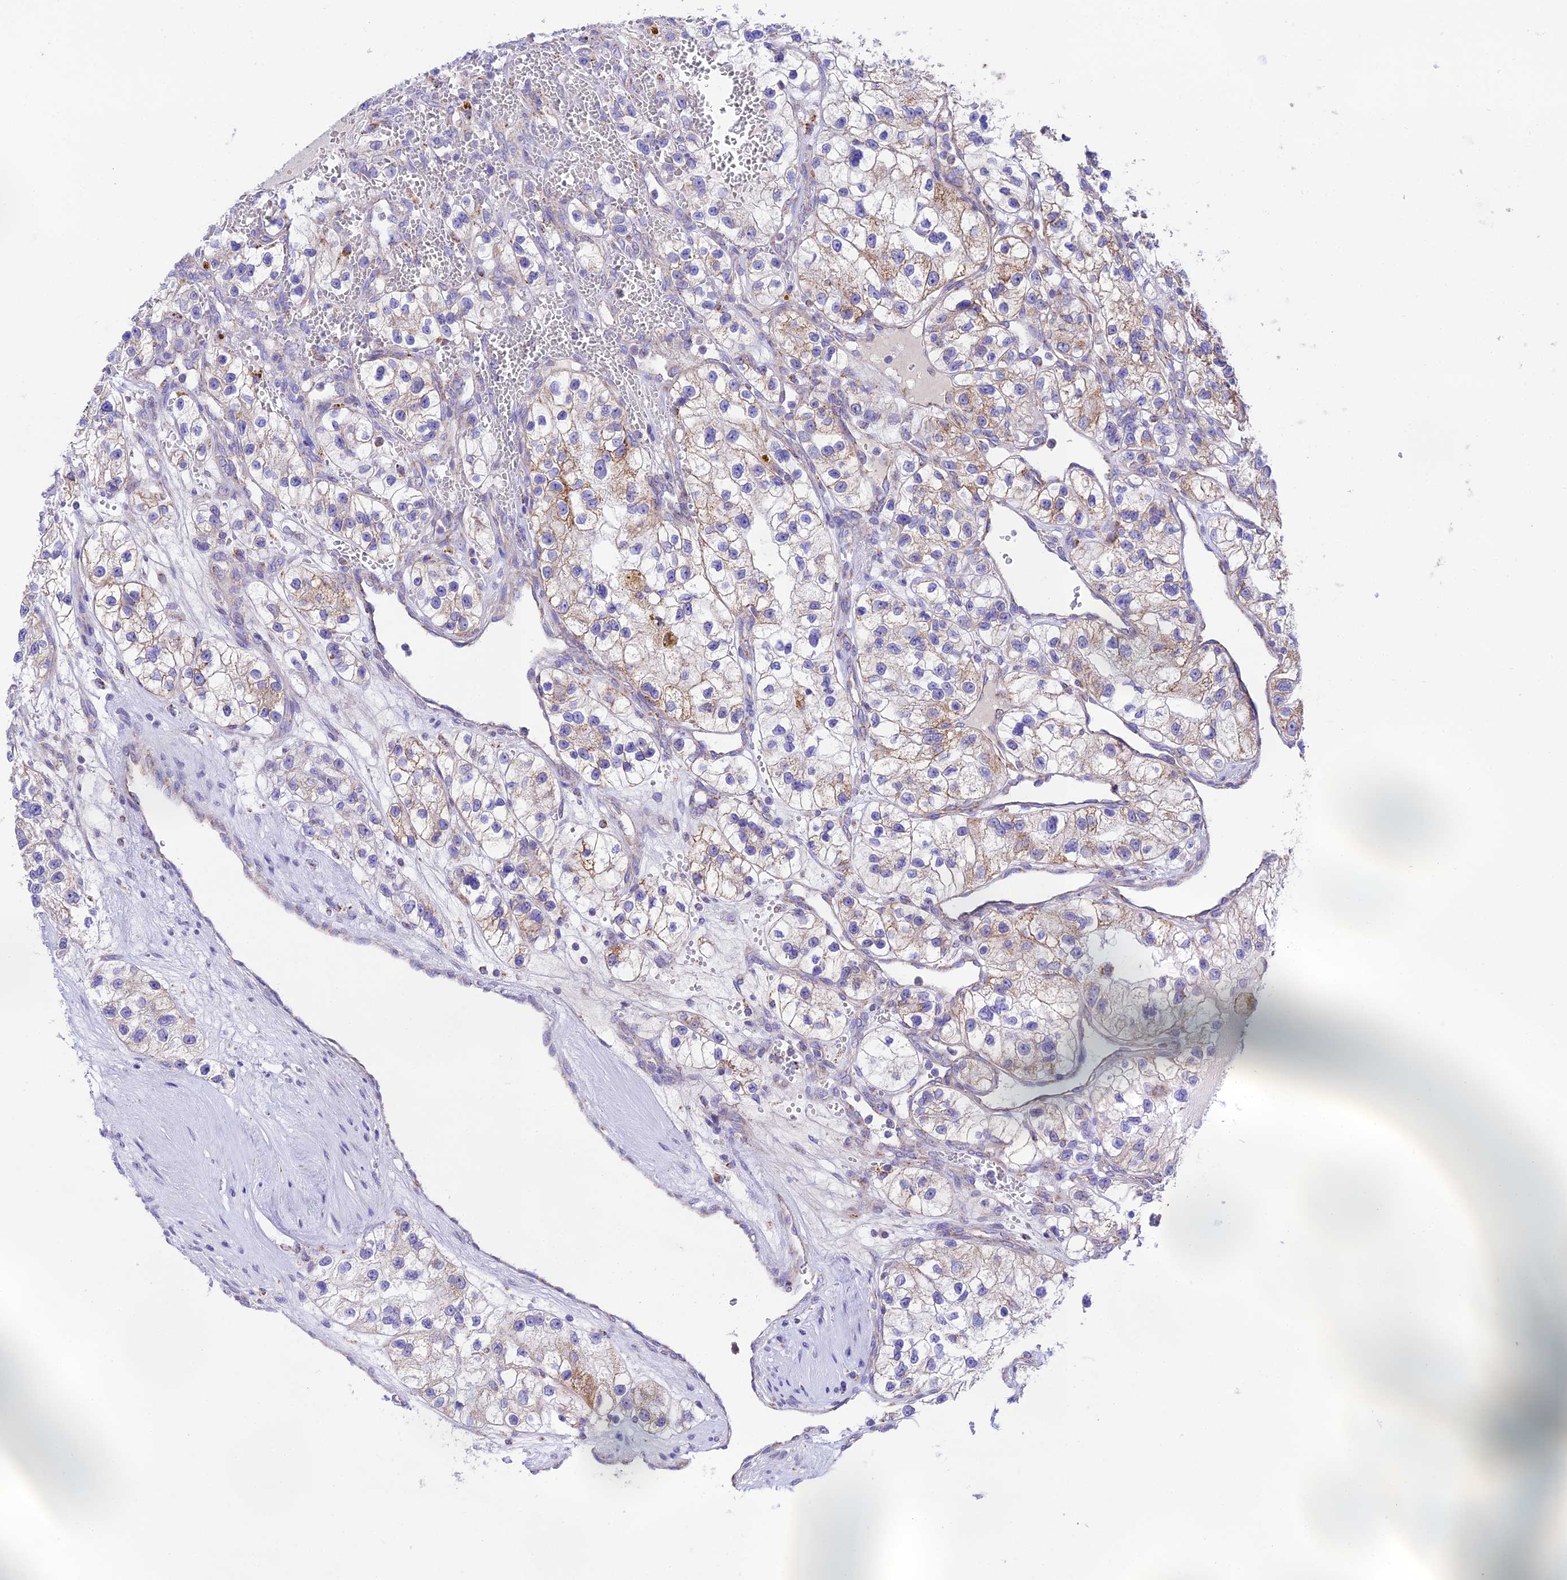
{"staining": {"intensity": "moderate", "quantity": "<25%", "location": "cytoplasmic/membranous"}, "tissue": "renal cancer", "cell_type": "Tumor cells", "image_type": "cancer", "snomed": [{"axis": "morphology", "description": "Adenocarcinoma, NOS"}, {"axis": "topography", "description": "Kidney"}], "caption": "The immunohistochemical stain highlights moderate cytoplasmic/membranous expression in tumor cells of renal cancer tissue. (DAB IHC with brightfield microscopy, high magnification).", "gene": "HSDL2", "patient": {"sex": "female", "age": 57}}